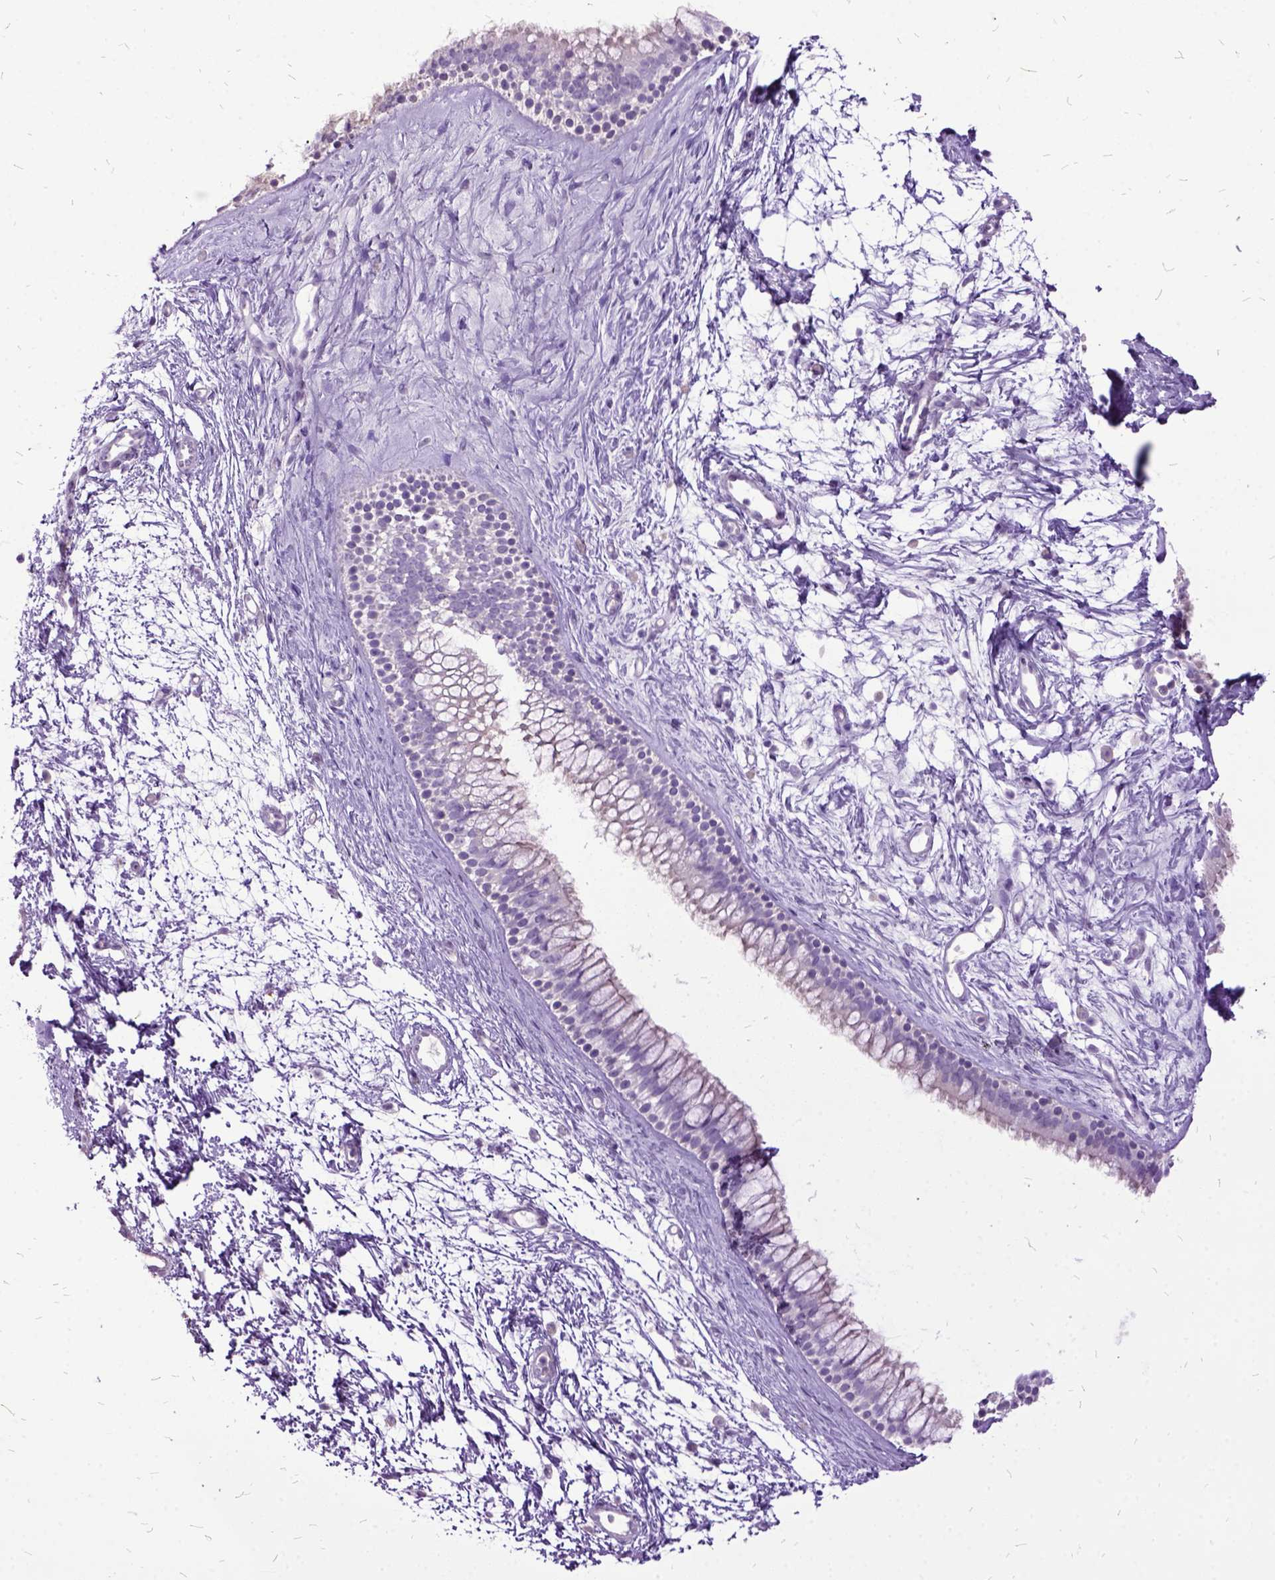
{"staining": {"intensity": "negative", "quantity": "none", "location": "none"}, "tissue": "nasopharynx", "cell_type": "Respiratory epithelial cells", "image_type": "normal", "snomed": [{"axis": "morphology", "description": "Normal tissue, NOS"}, {"axis": "topography", "description": "Nasopharynx"}], "caption": "Respiratory epithelial cells are negative for brown protein staining in benign nasopharynx. (Immunohistochemistry, brightfield microscopy, high magnification).", "gene": "MME", "patient": {"sex": "male", "age": 58}}